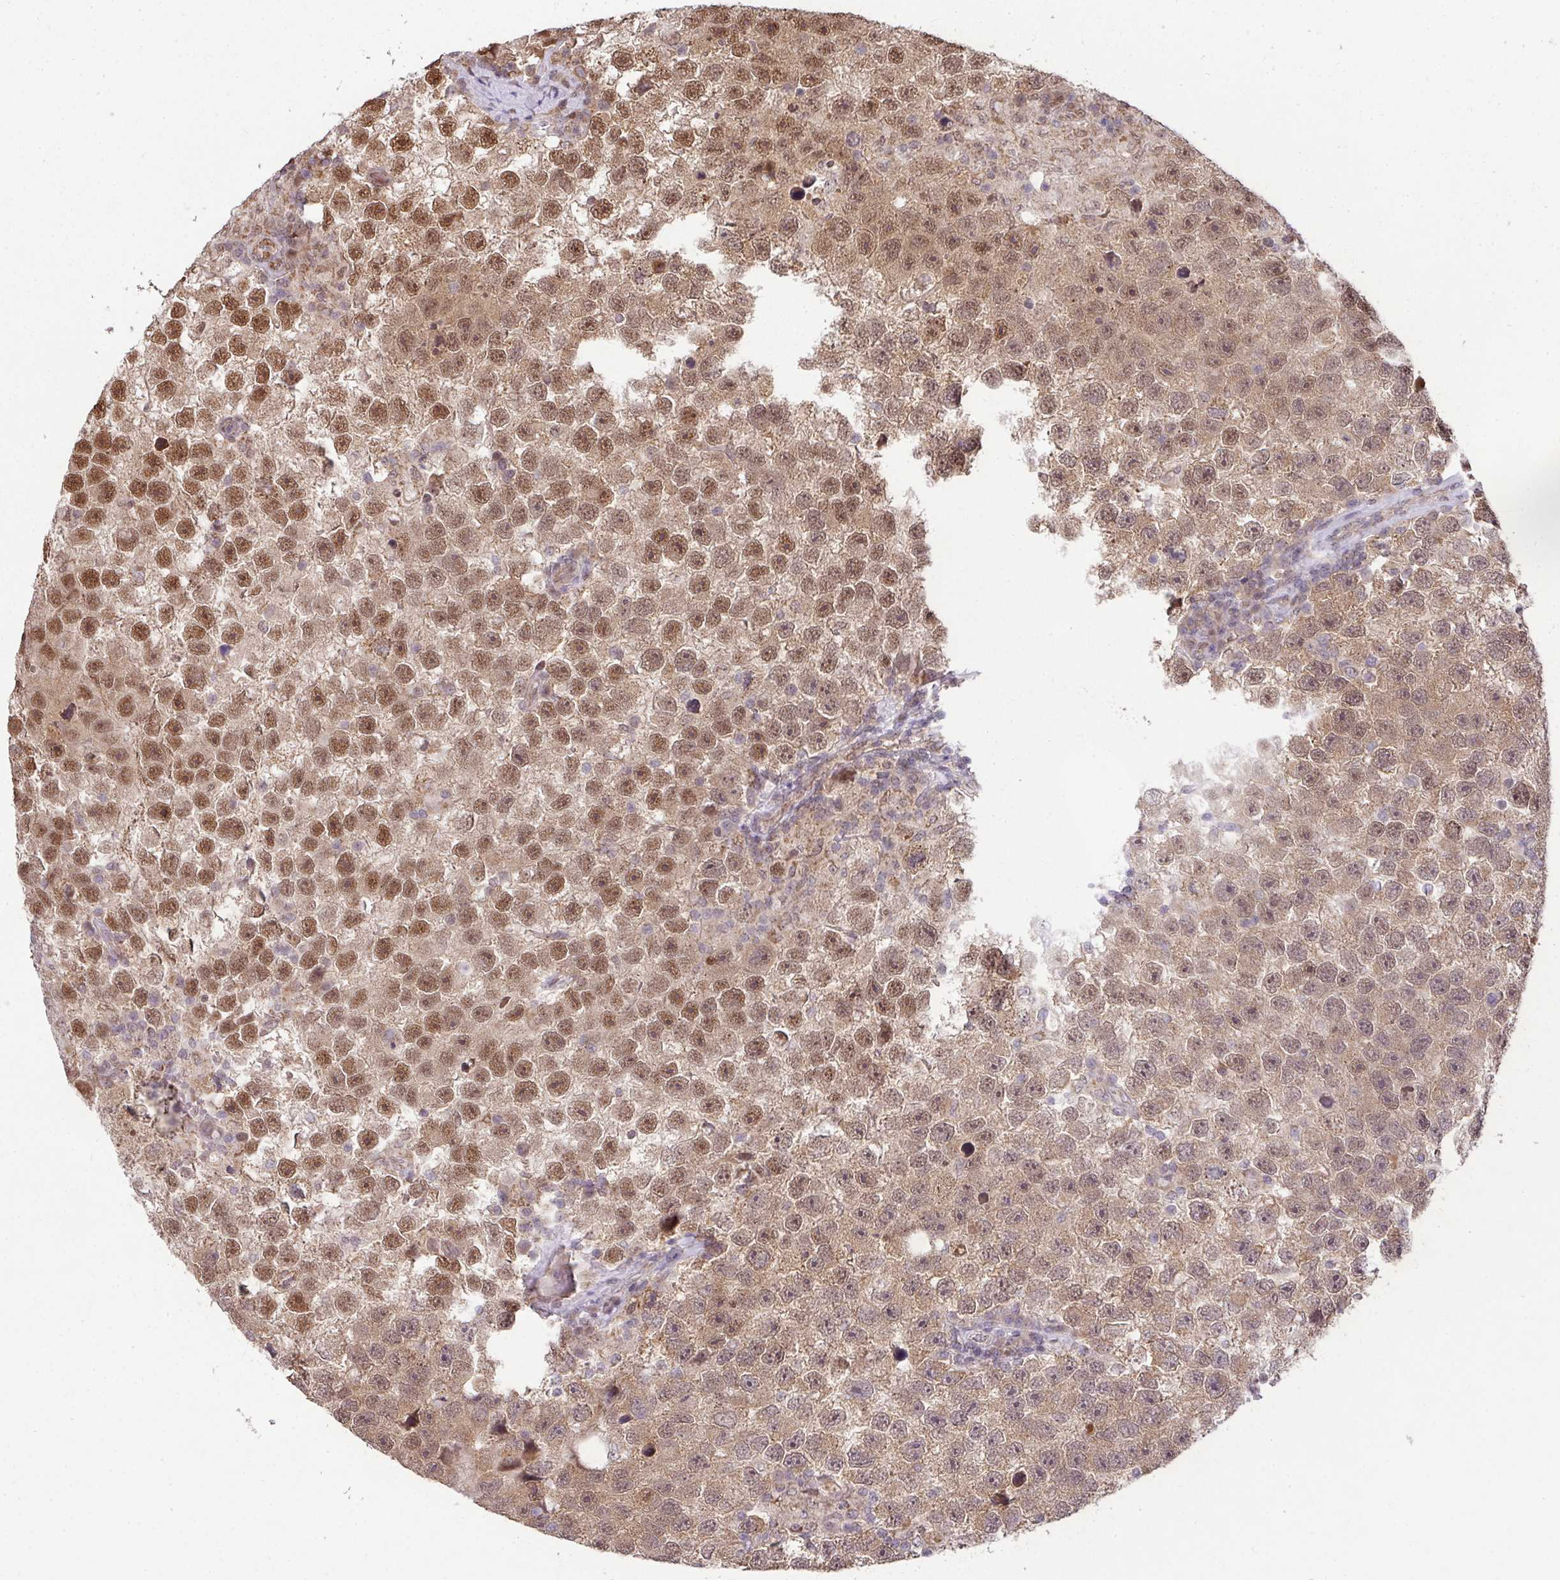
{"staining": {"intensity": "moderate", "quantity": ">75%", "location": "cytoplasmic/membranous,nuclear"}, "tissue": "testis cancer", "cell_type": "Tumor cells", "image_type": "cancer", "snomed": [{"axis": "morphology", "description": "Seminoma, NOS"}, {"axis": "topography", "description": "Testis"}], "caption": "Human testis seminoma stained with a brown dye demonstrates moderate cytoplasmic/membranous and nuclear positive positivity in about >75% of tumor cells.", "gene": "PLK1", "patient": {"sex": "male", "age": 26}}